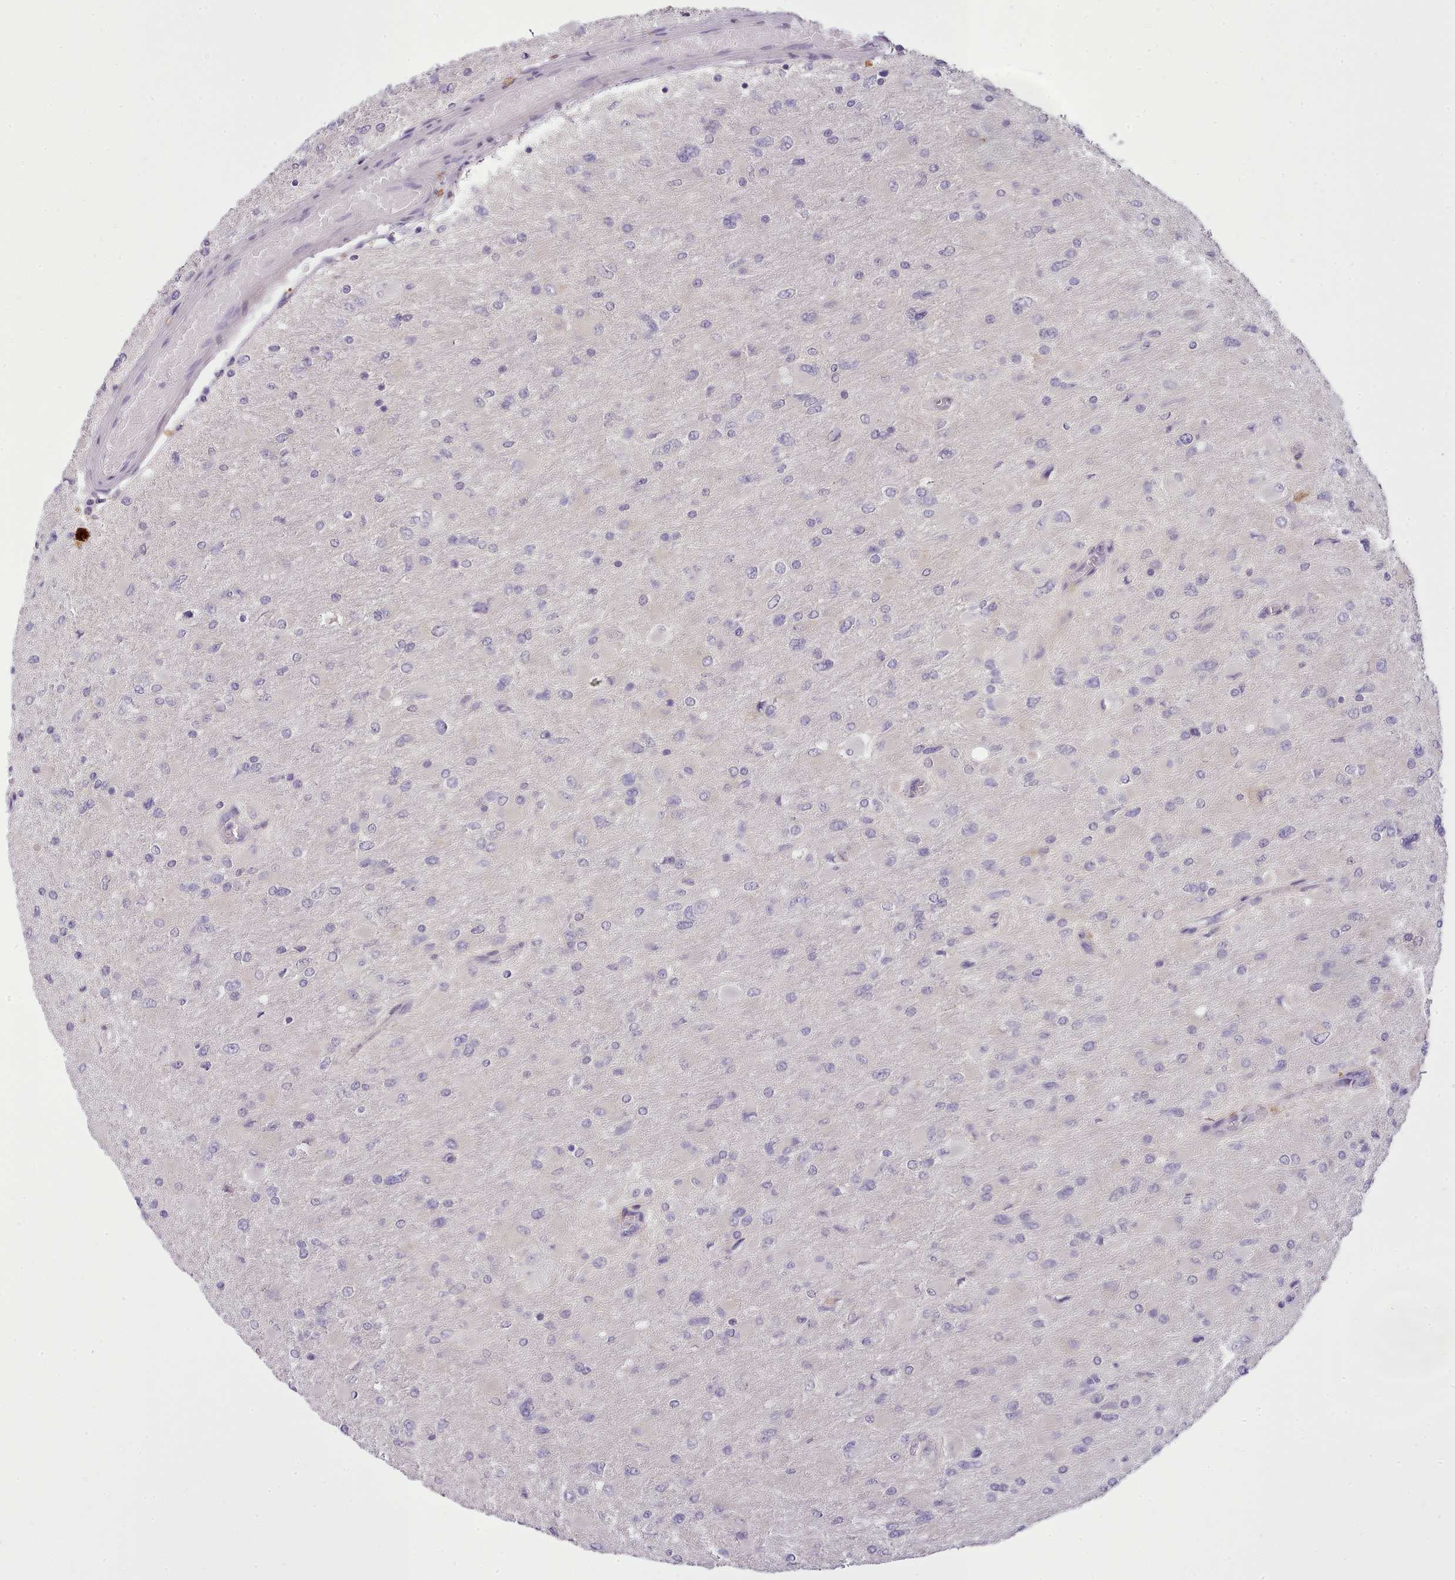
{"staining": {"intensity": "negative", "quantity": "none", "location": "none"}, "tissue": "glioma", "cell_type": "Tumor cells", "image_type": "cancer", "snomed": [{"axis": "morphology", "description": "Glioma, malignant, High grade"}, {"axis": "topography", "description": "Cerebral cortex"}], "caption": "The image shows no significant staining in tumor cells of glioma.", "gene": "FAM83E", "patient": {"sex": "female", "age": 36}}